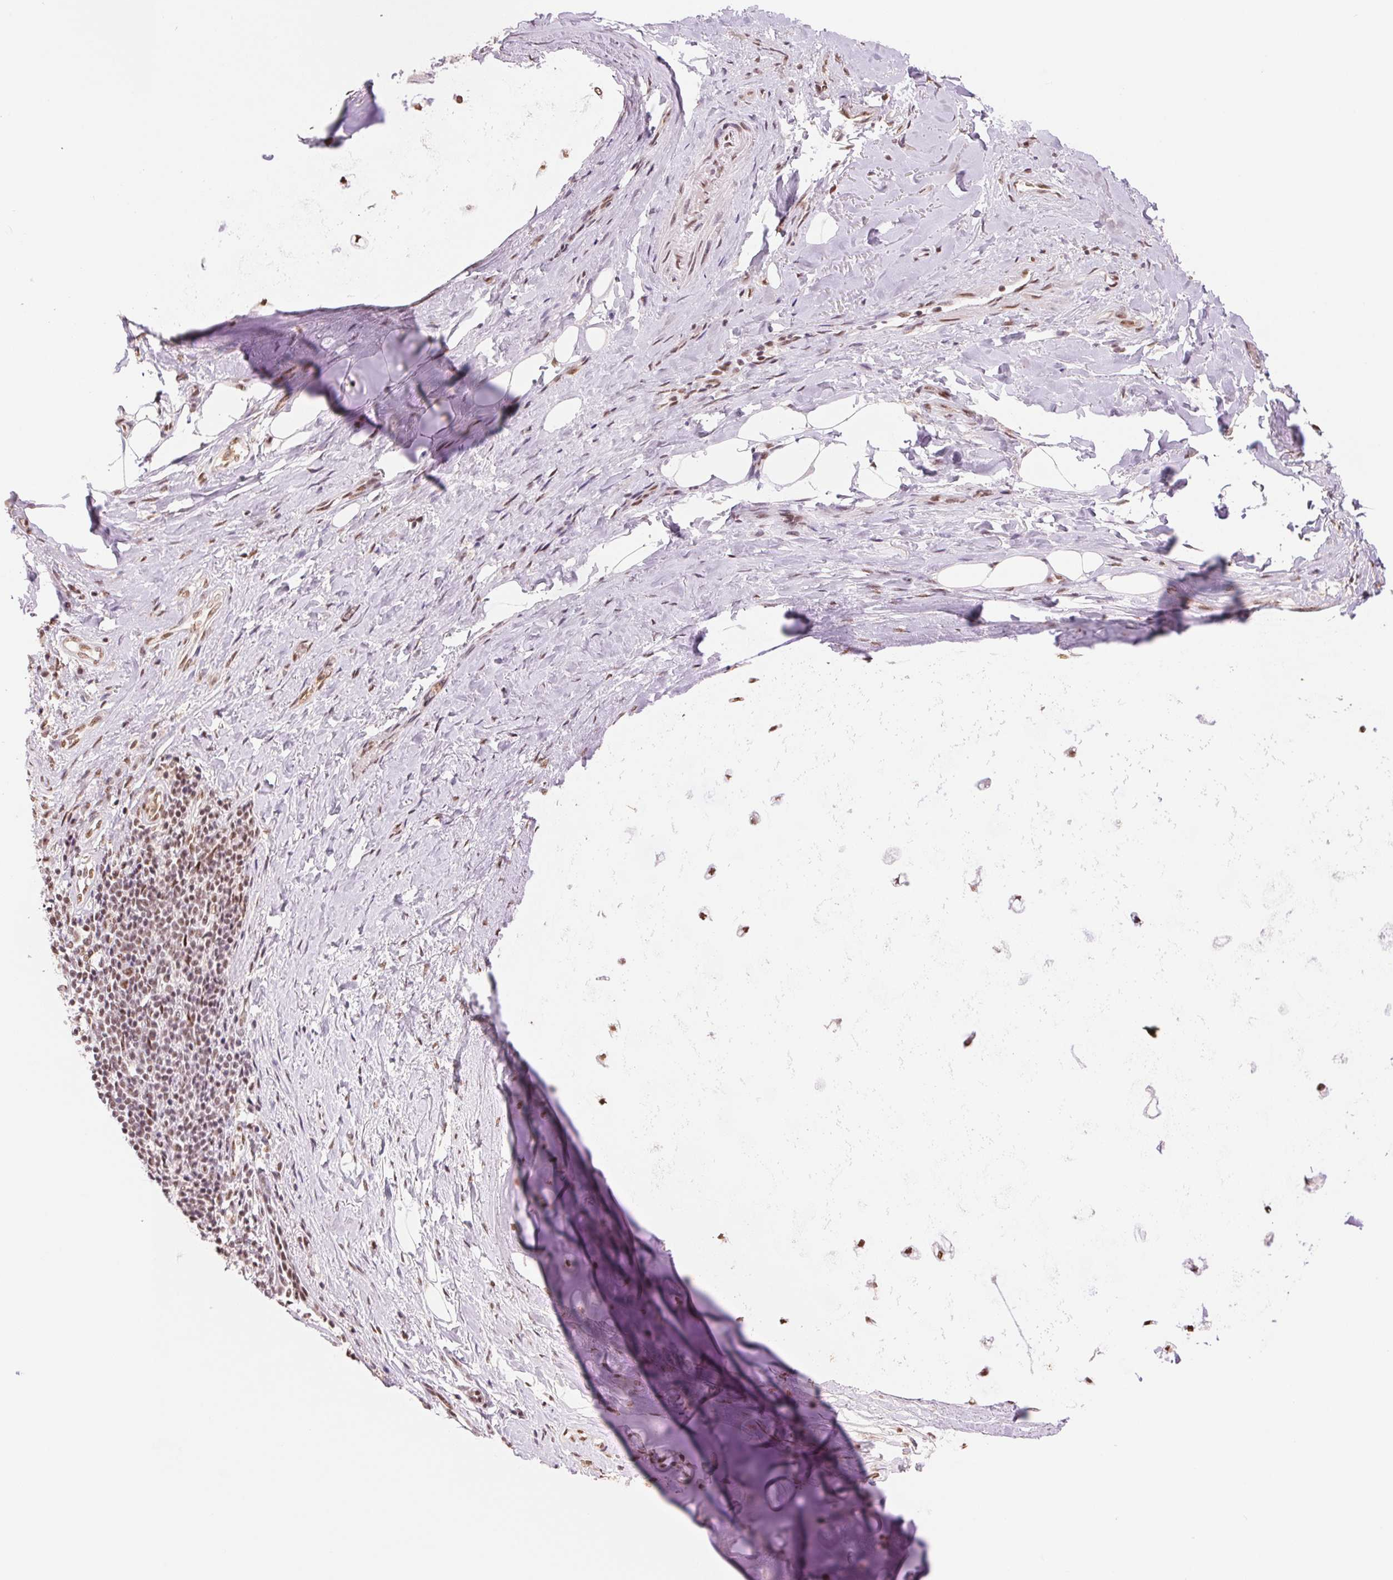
{"staining": {"intensity": "negative", "quantity": "none", "location": "none"}, "tissue": "adipose tissue", "cell_type": "Adipocytes", "image_type": "normal", "snomed": [{"axis": "morphology", "description": "Normal tissue, NOS"}, {"axis": "topography", "description": "Cartilage tissue"}, {"axis": "topography", "description": "Bronchus"}], "caption": "A photomicrograph of human adipose tissue is negative for staining in adipocytes. Brightfield microscopy of immunohistochemistry stained with DAB (brown) and hematoxylin (blue), captured at high magnification.", "gene": "SREK1", "patient": {"sex": "male", "age": 64}}